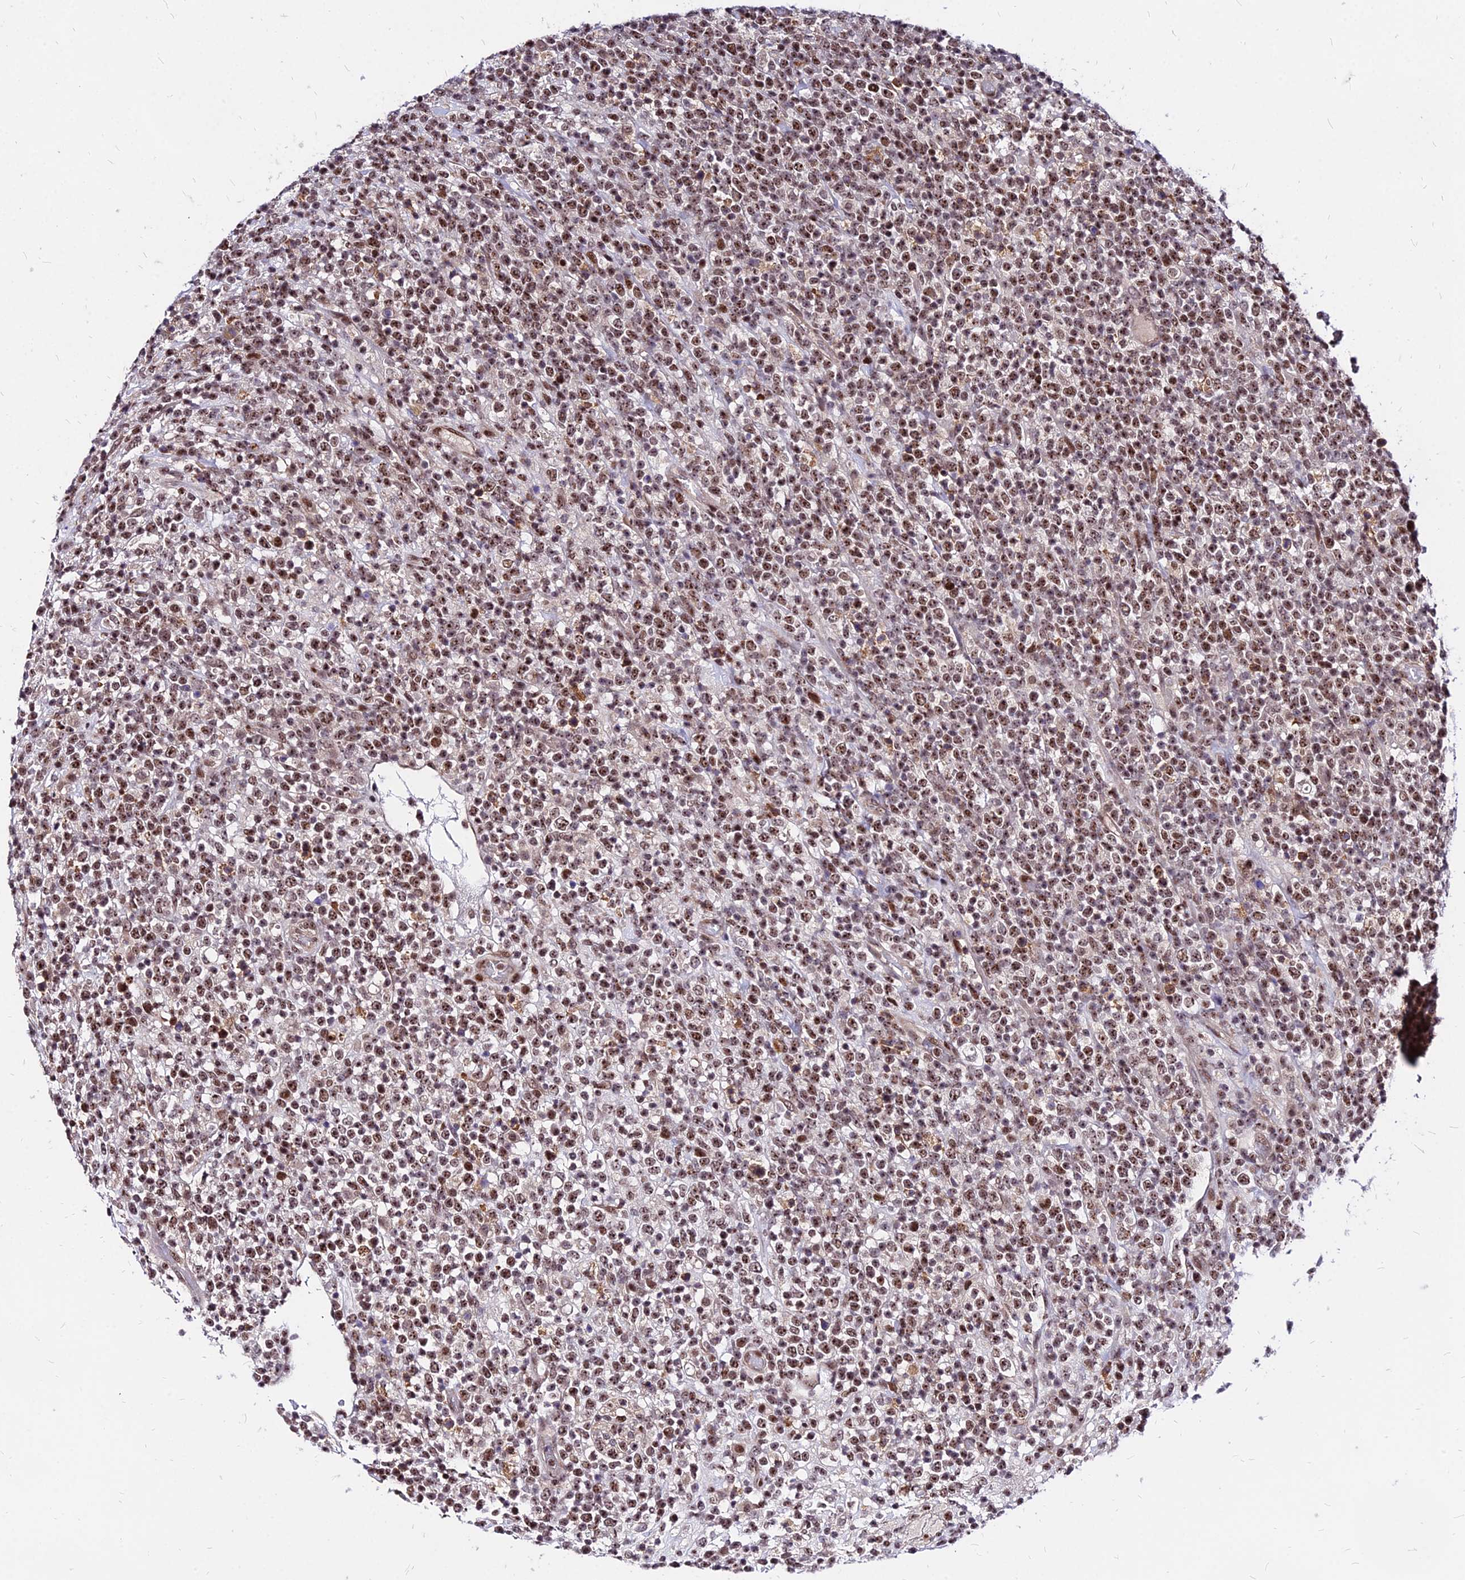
{"staining": {"intensity": "moderate", "quantity": ">75%", "location": "nuclear"}, "tissue": "lymphoma", "cell_type": "Tumor cells", "image_type": "cancer", "snomed": [{"axis": "morphology", "description": "Malignant lymphoma, non-Hodgkin's type, High grade"}, {"axis": "topography", "description": "Colon"}], "caption": "Protein positivity by immunohistochemistry (IHC) exhibits moderate nuclear positivity in approximately >75% of tumor cells in high-grade malignant lymphoma, non-Hodgkin's type.", "gene": "DDX55", "patient": {"sex": "female", "age": 53}}